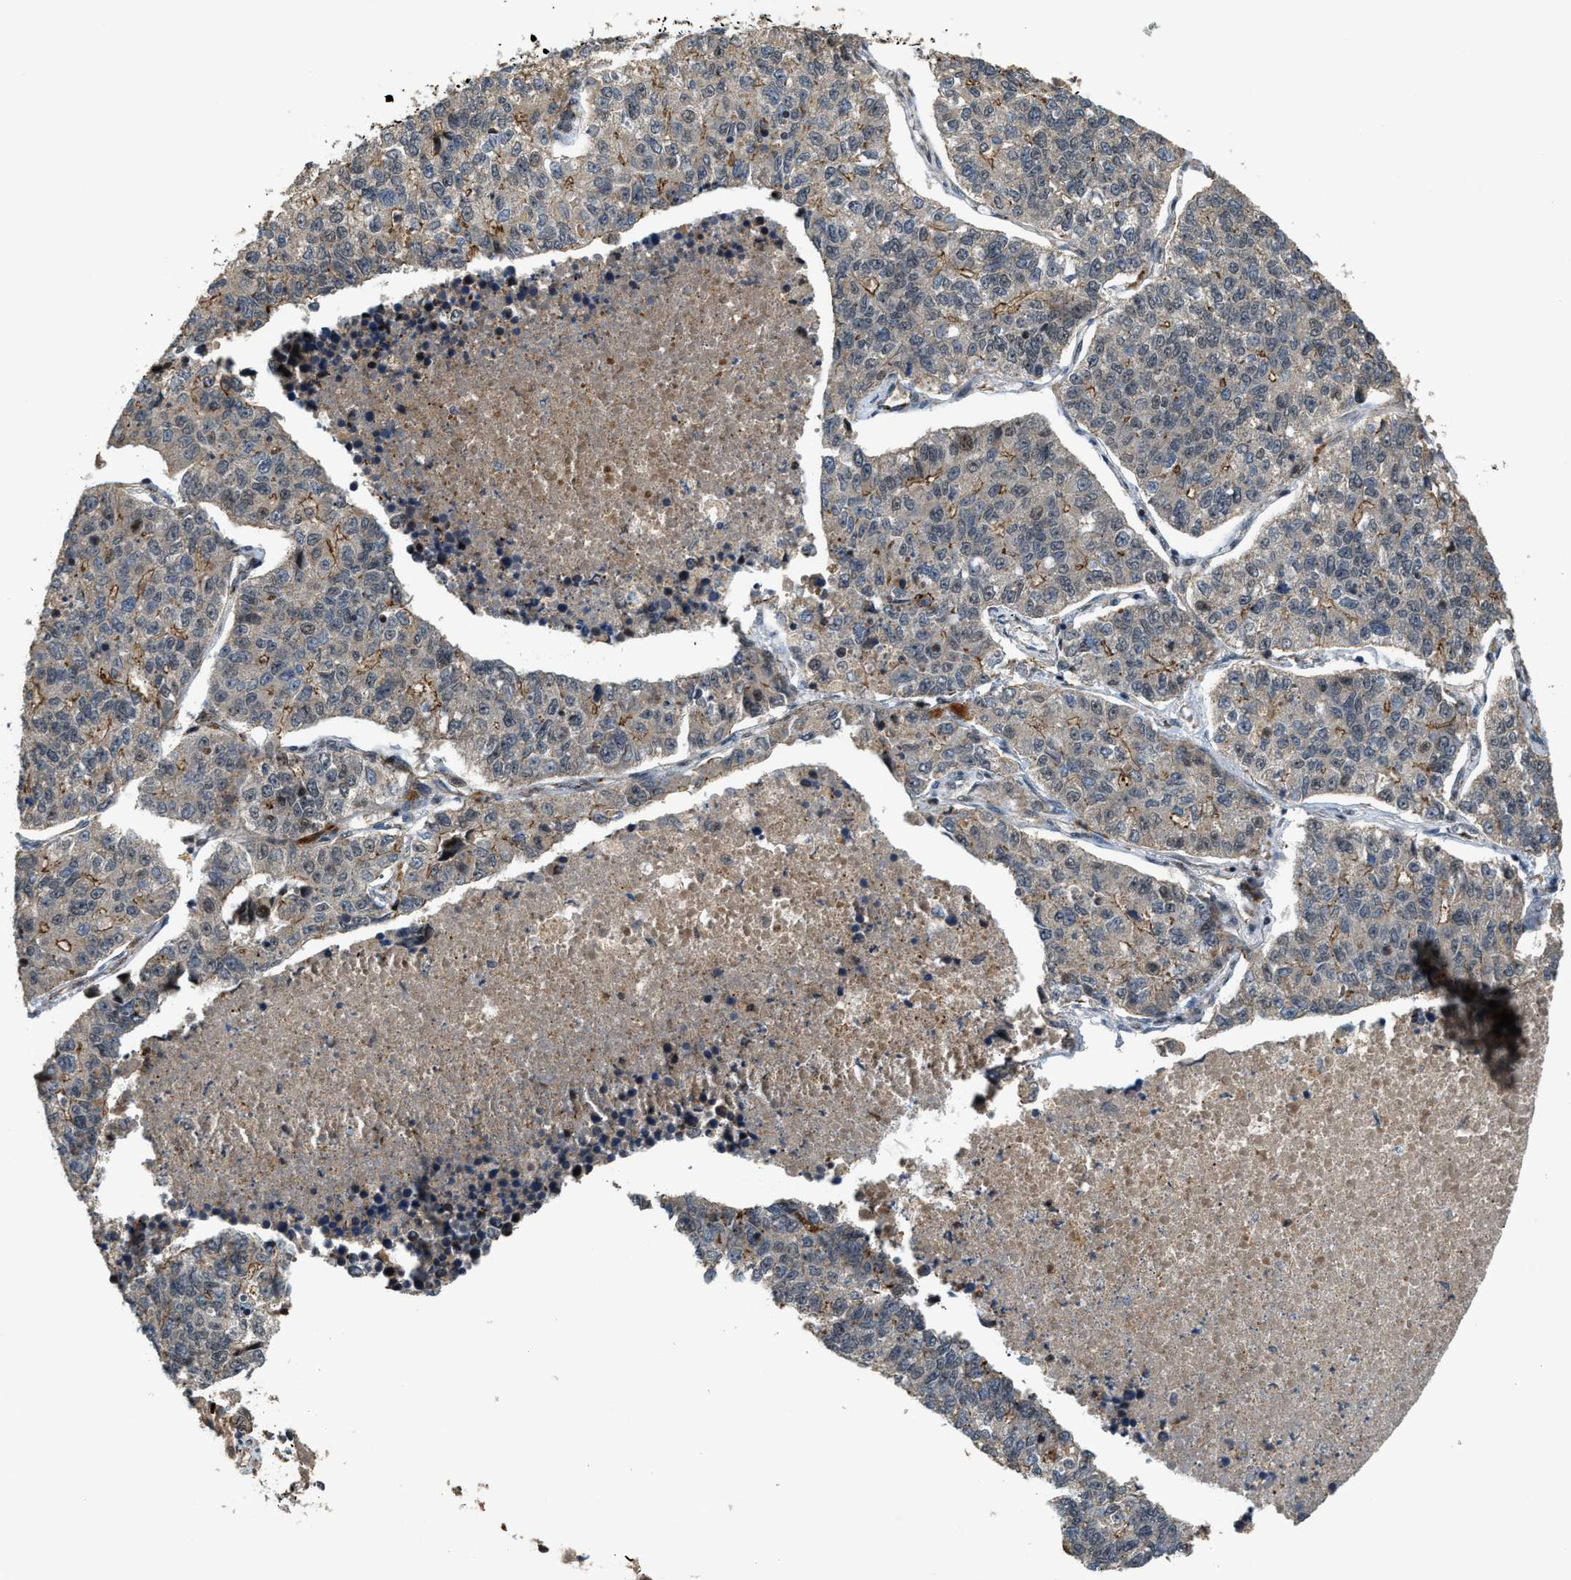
{"staining": {"intensity": "weak", "quantity": "<25%", "location": "cytoplasmic/membranous,nuclear"}, "tissue": "lung cancer", "cell_type": "Tumor cells", "image_type": "cancer", "snomed": [{"axis": "morphology", "description": "Adenocarcinoma, NOS"}, {"axis": "topography", "description": "Lung"}], "caption": "Immunohistochemistry (IHC) photomicrograph of neoplastic tissue: human lung adenocarcinoma stained with DAB (3,3'-diaminobenzidine) reveals no significant protein expression in tumor cells.", "gene": "DPF2", "patient": {"sex": "male", "age": 49}}